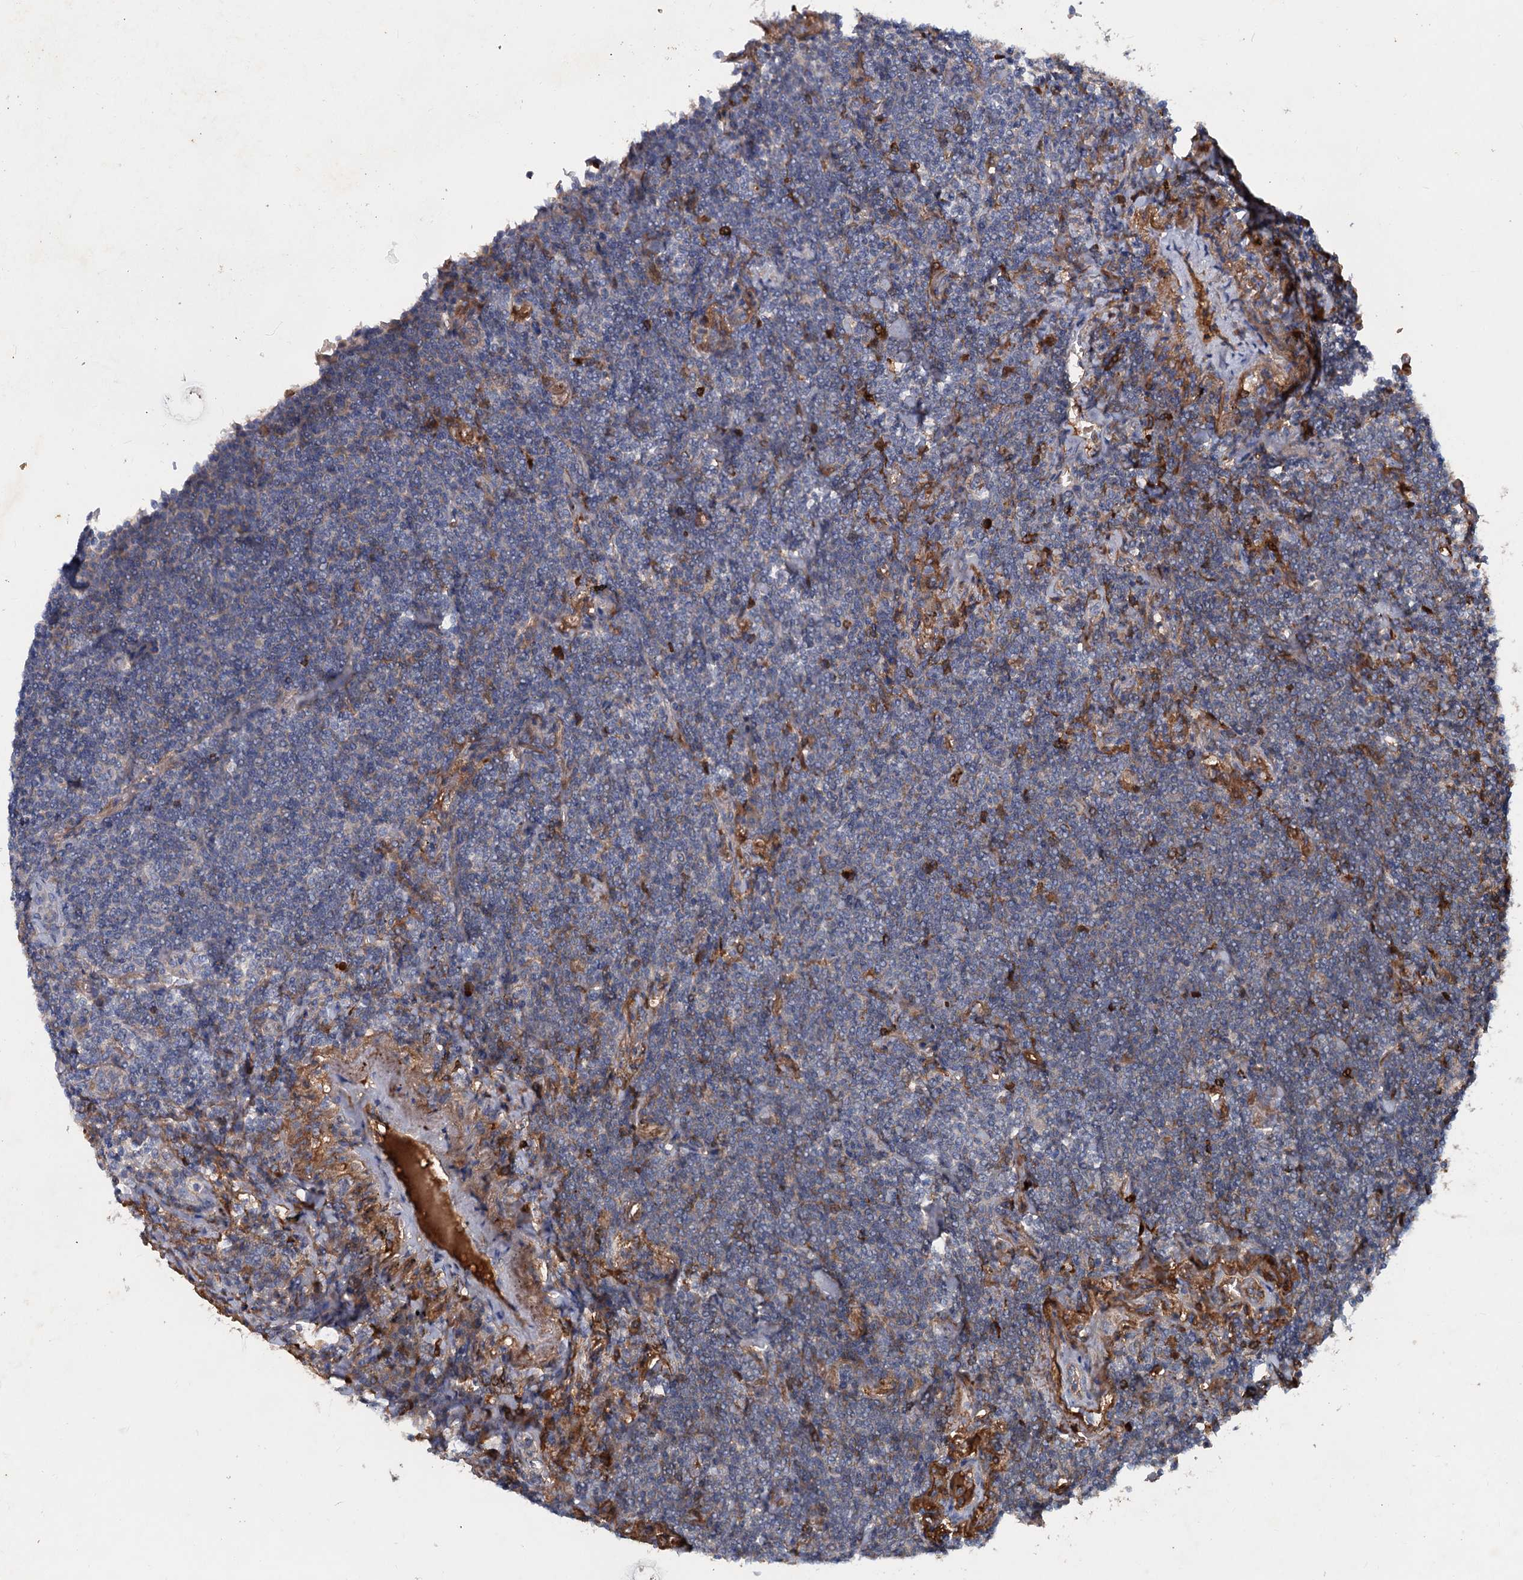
{"staining": {"intensity": "negative", "quantity": "none", "location": "none"}, "tissue": "lymphoma", "cell_type": "Tumor cells", "image_type": "cancer", "snomed": [{"axis": "morphology", "description": "Malignant lymphoma, non-Hodgkin's type, Low grade"}, {"axis": "topography", "description": "Lung"}], "caption": "Human lymphoma stained for a protein using immunohistochemistry (IHC) reveals no positivity in tumor cells.", "gene": "CHRD", "patient": {"sex": "female", "age": 71}}